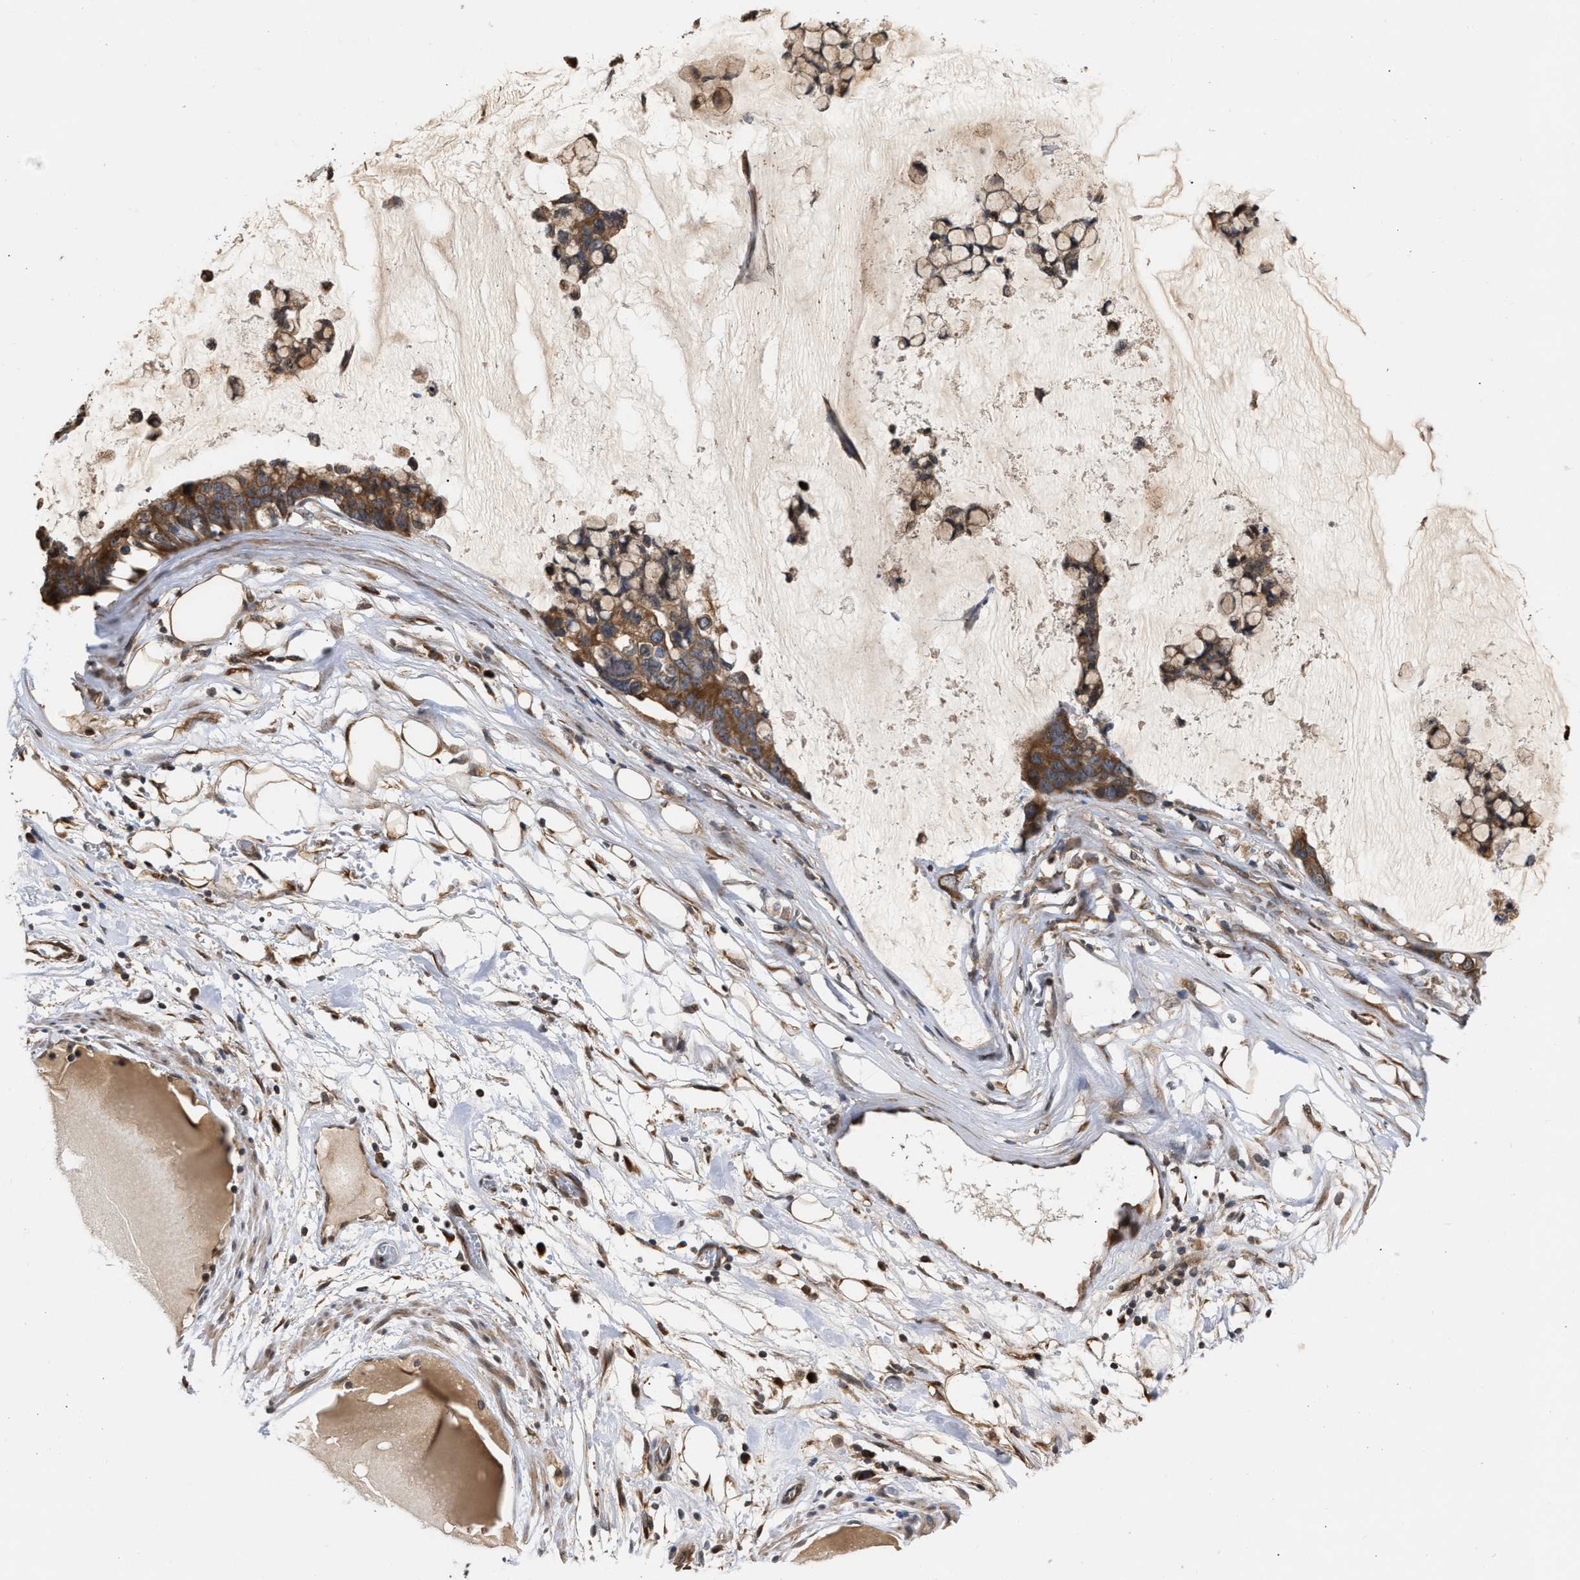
{"staining": {"intensity": "moderate", "quantity": ">75%", "location": "cytoplasmic/membranous"}, "tissue": "stomach cancer", "cell_type": "Tumor cells", "image_type": "cancer", "snomed": [{"axis": "morphology", "description": "Adenocarcinoma, NOS"}, {"axis": "topography", "description": "Stomach, lower"}], "caption": "Tumor cells demonstrate moderate cytoplasmic/membranous positivity in about >75% of cells in stomach adenocarcinoma.", "gene": "SAR1A", "patient": {"sex": "male", "age": 84}}